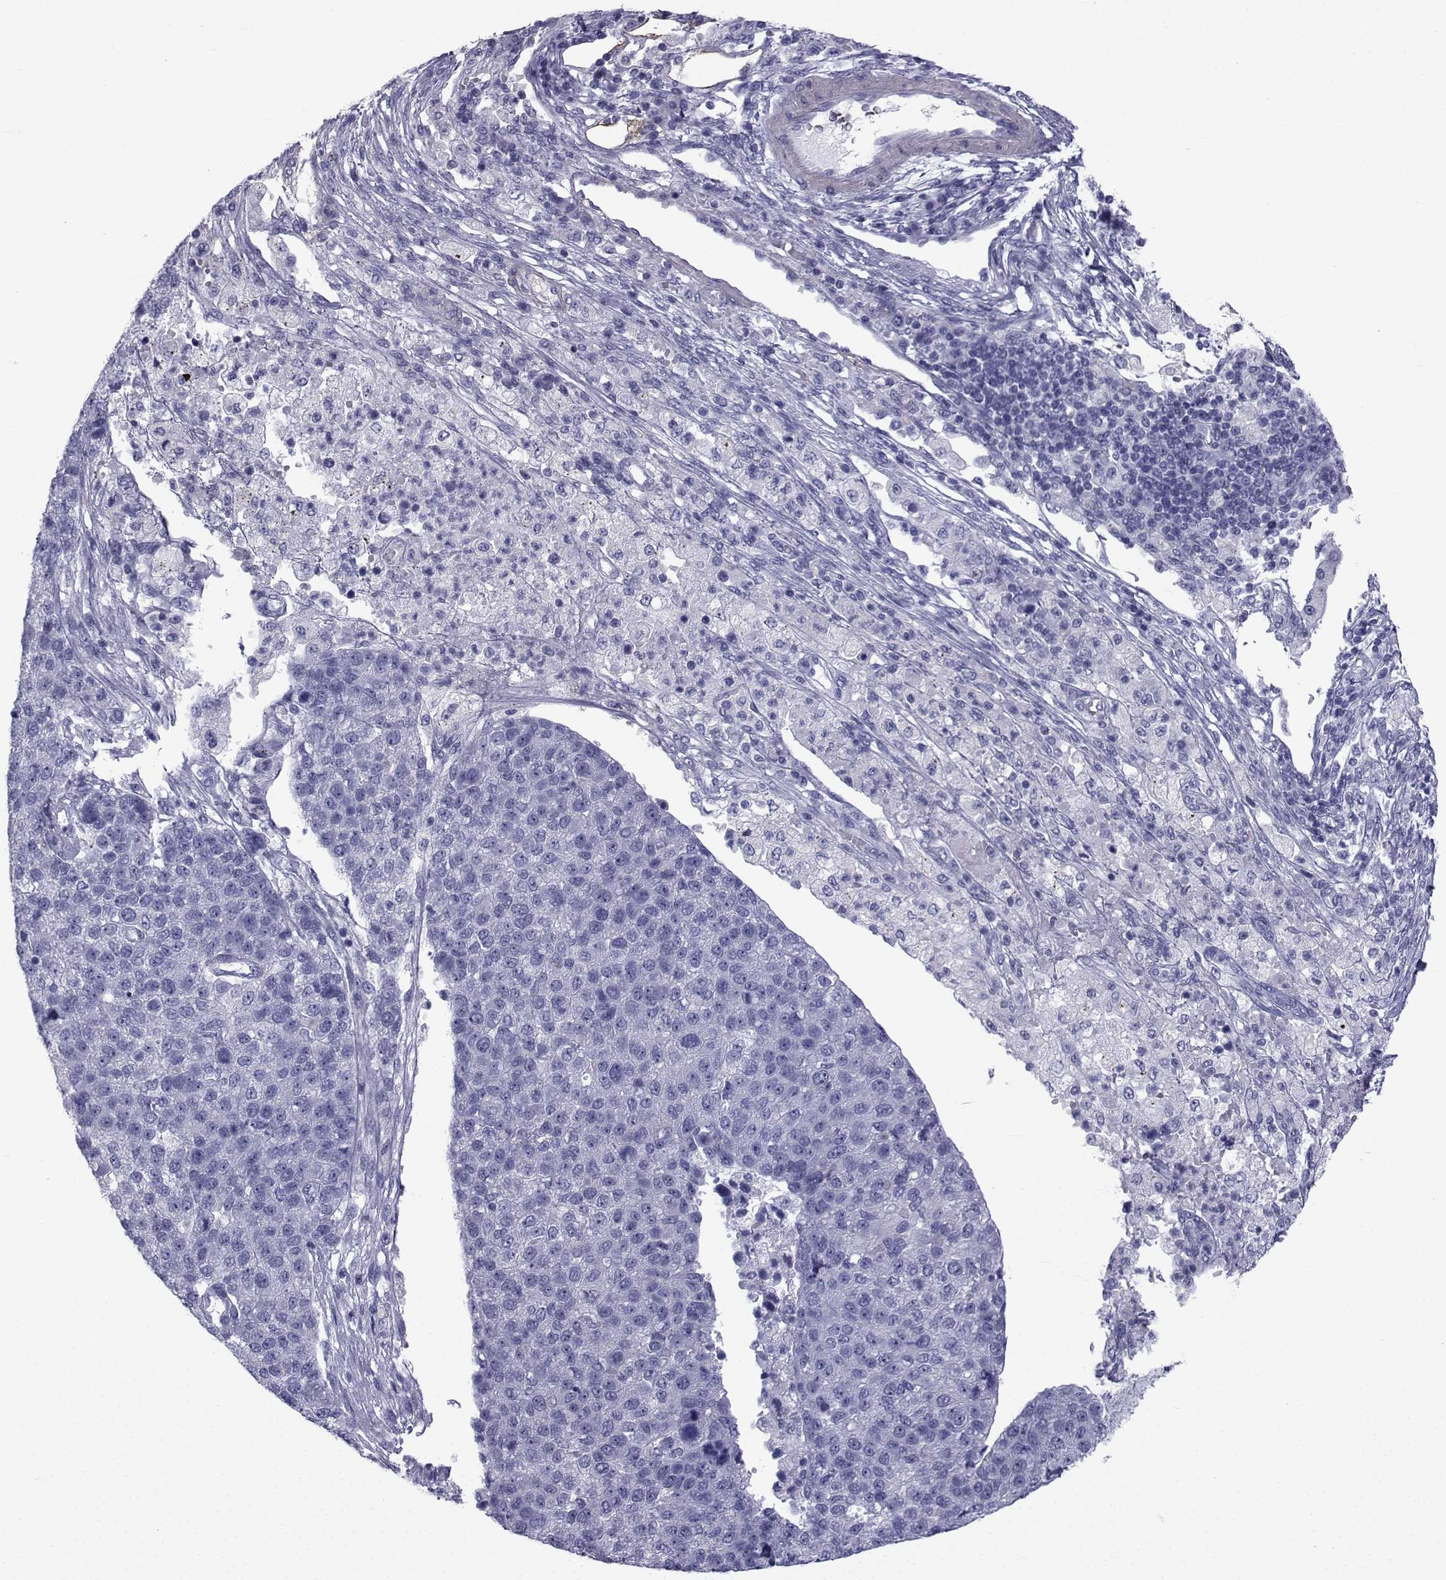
{"staining": {"intensity": "negative", "quantity": "none", "location": "none"}, "tissue": "pancreatic cancer", "cell_type": "Tumor cells", "image_type": "cancer", "snomed": [{"axis": "morphology", "description": "Adenocarcinoma, NOS"}, {"axis": "topography", "description": "Pancreas"}], "caption": "The immunohistochemistry (IHC) micrograph has no significant staining in tumor cells of adenocarcinoma (pancreatic) tissue.", "gene": "SPANXD", "patient": {"sex": "female", "age": 61}}